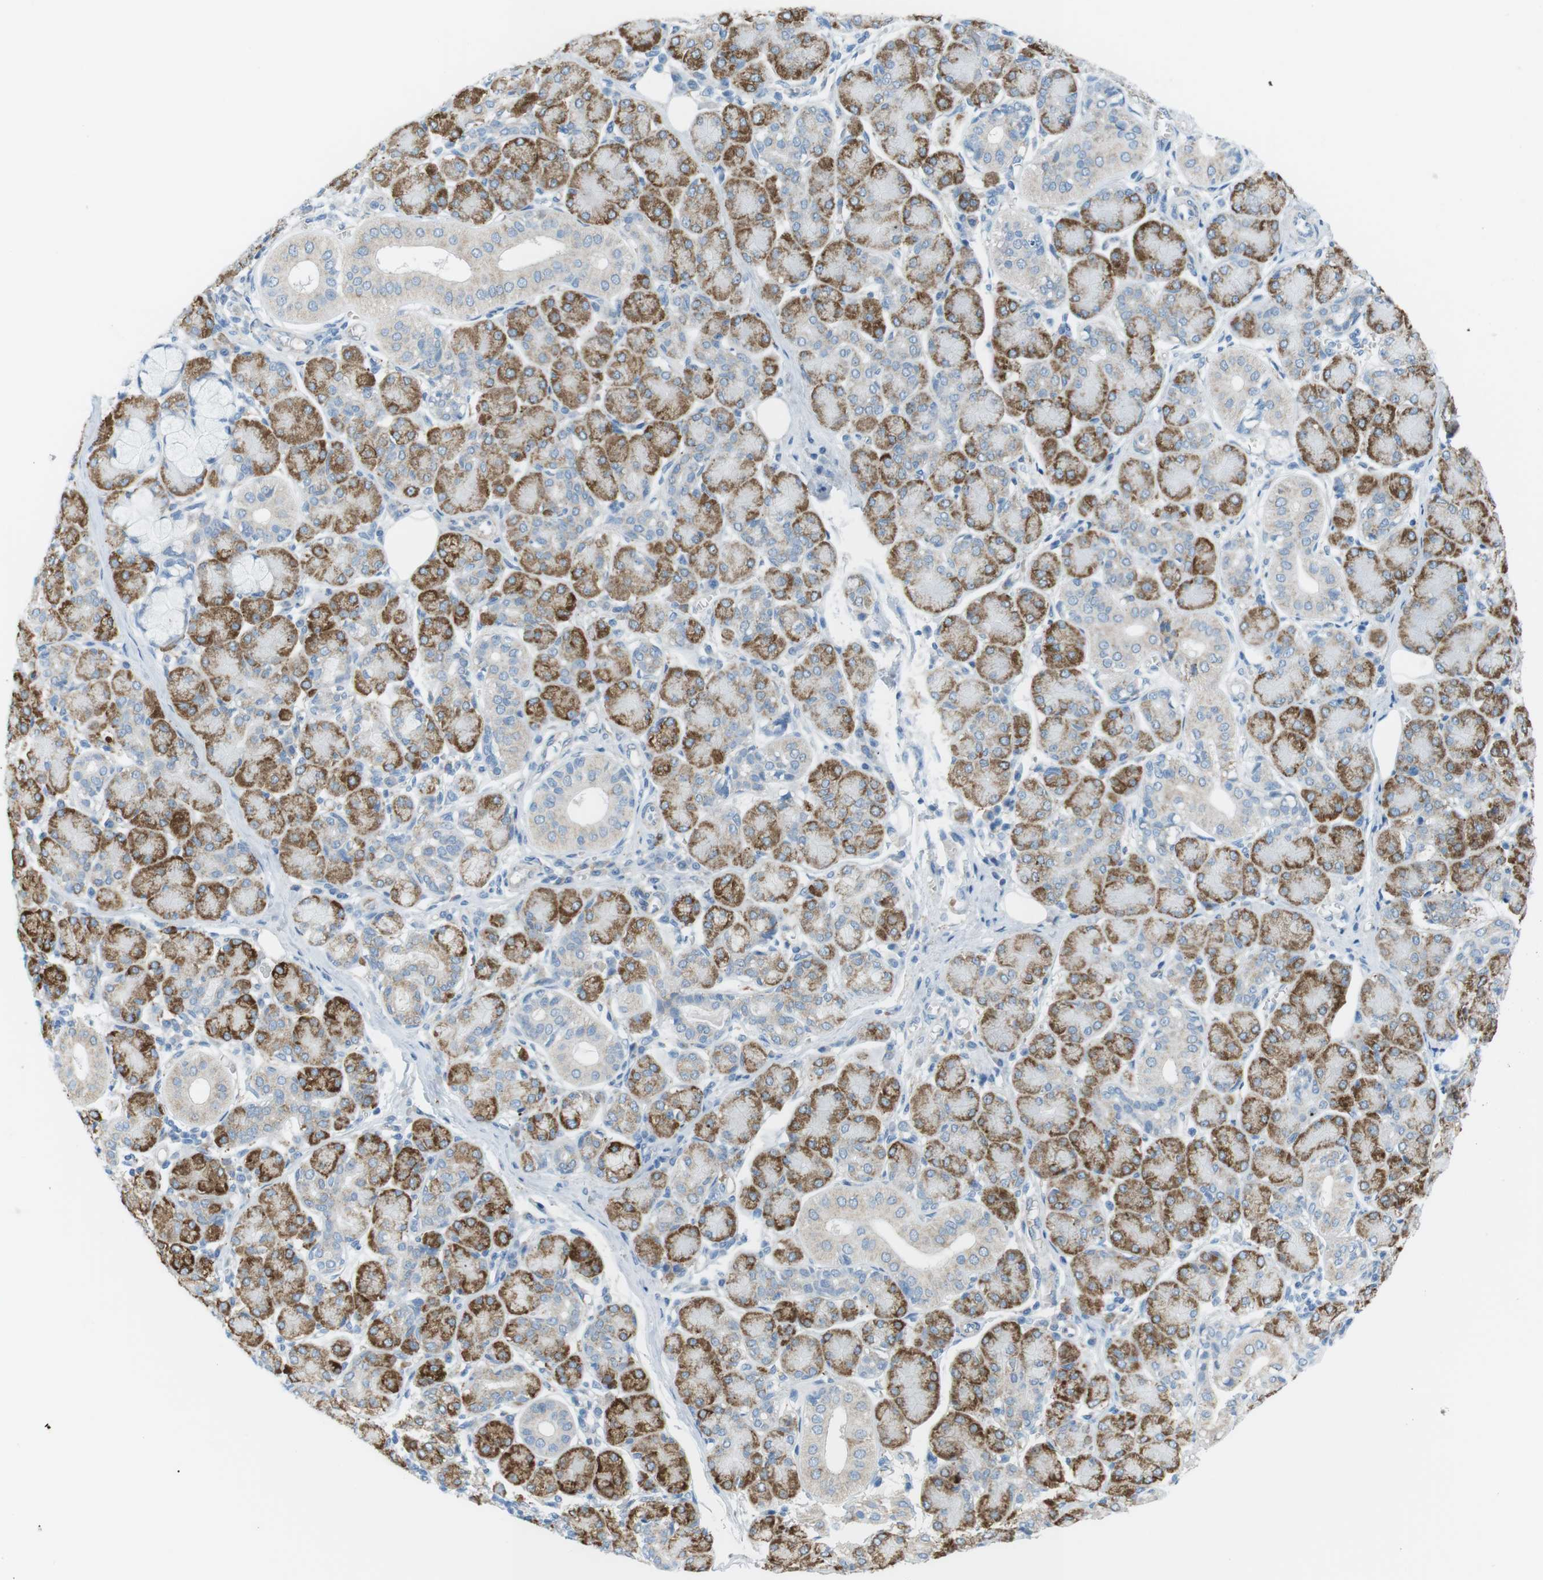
{"staining": {"intensity": "moderate", "quantity": "25%-75%", "location": "cytoplasmic/membranous"}, "tissue": "salivary gland", "cell_type": "Glandular cells", "image_type": "normal", "snomed": [{"axis": "morphology", "description": "Normal tissue, NOS"}, {"axis": "morphology", "description": "Inflammation, NOS"}, {"axis": "topography", "description": "Lymph node"}, {"axis": "topography", "description": "Salivary gland"}], "caption": "Unremarkable salivary gland exhibits moderate cytoplasmic/membranous staining in about 25%-75% of glandular cells, visualized by immunohistochemistry. The staining was performed using DAB, with brown indicating positive protein expression. Nuclei are stained blue with hematoxylin.", "gene": "VAMP1", "patient": {"sex": "male", "age": 3}}